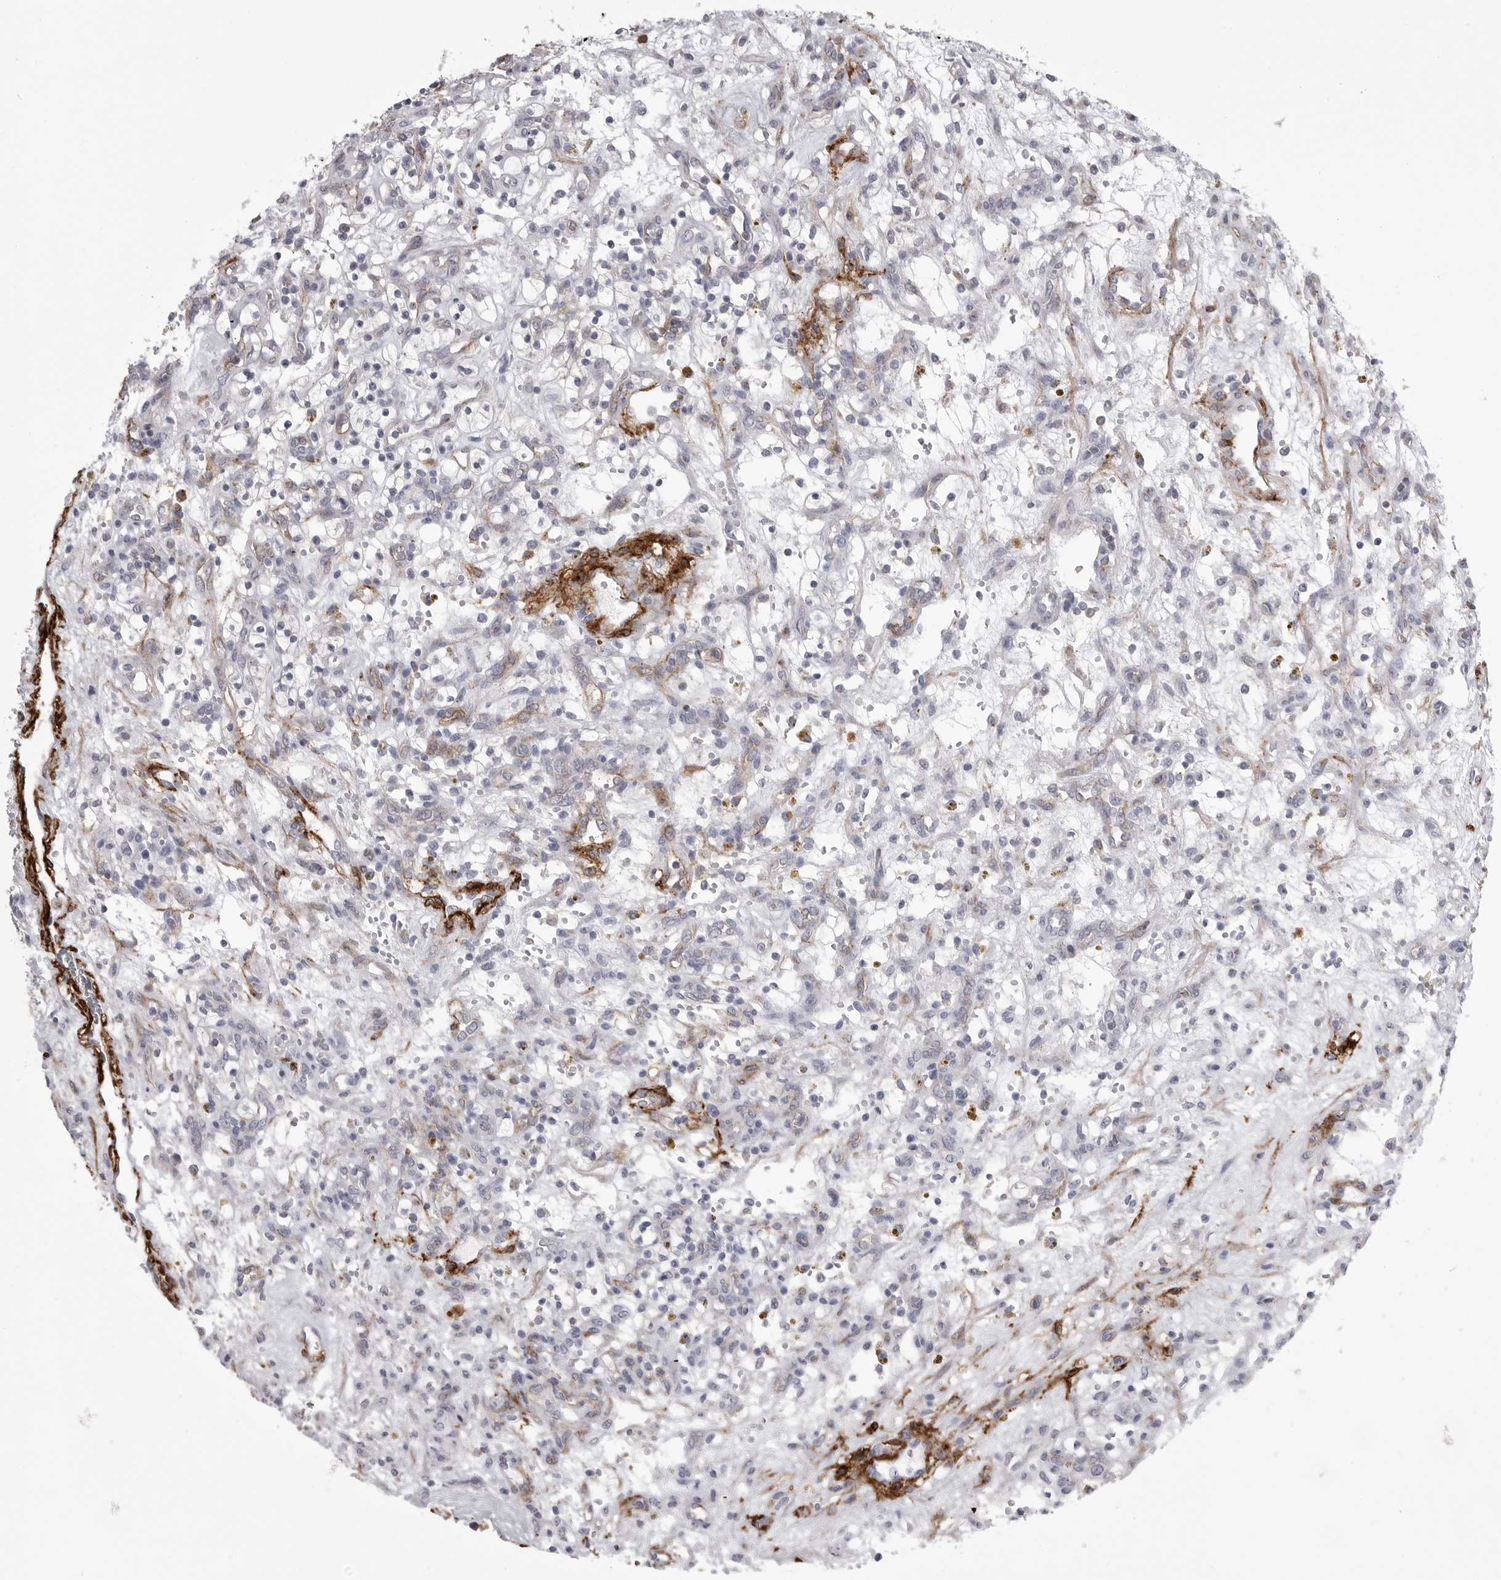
{"staining": {"intensity": "negative", "quantity": "none", "location": "none"}, "tissue": "renal cancer", "cell_type": "Tumor cells", "image_type": "cancer", "snomed": [{"axis": "morphology", "description": "Adenocarcinoma, NOS"}, {"axis": "topography", "description": "Kidney"}], "caption": "The immunohistochemistry (IHC) micrograph has no significant positivity in tumor cells of renal adenocarcinoma tissue. Brightfield microscopy of IHC stained with DAB (brown) and hematoxylin (blue), captured at high magnification.", "gene": "AOC3", "patient": {"sex": "female", "age": 57}}